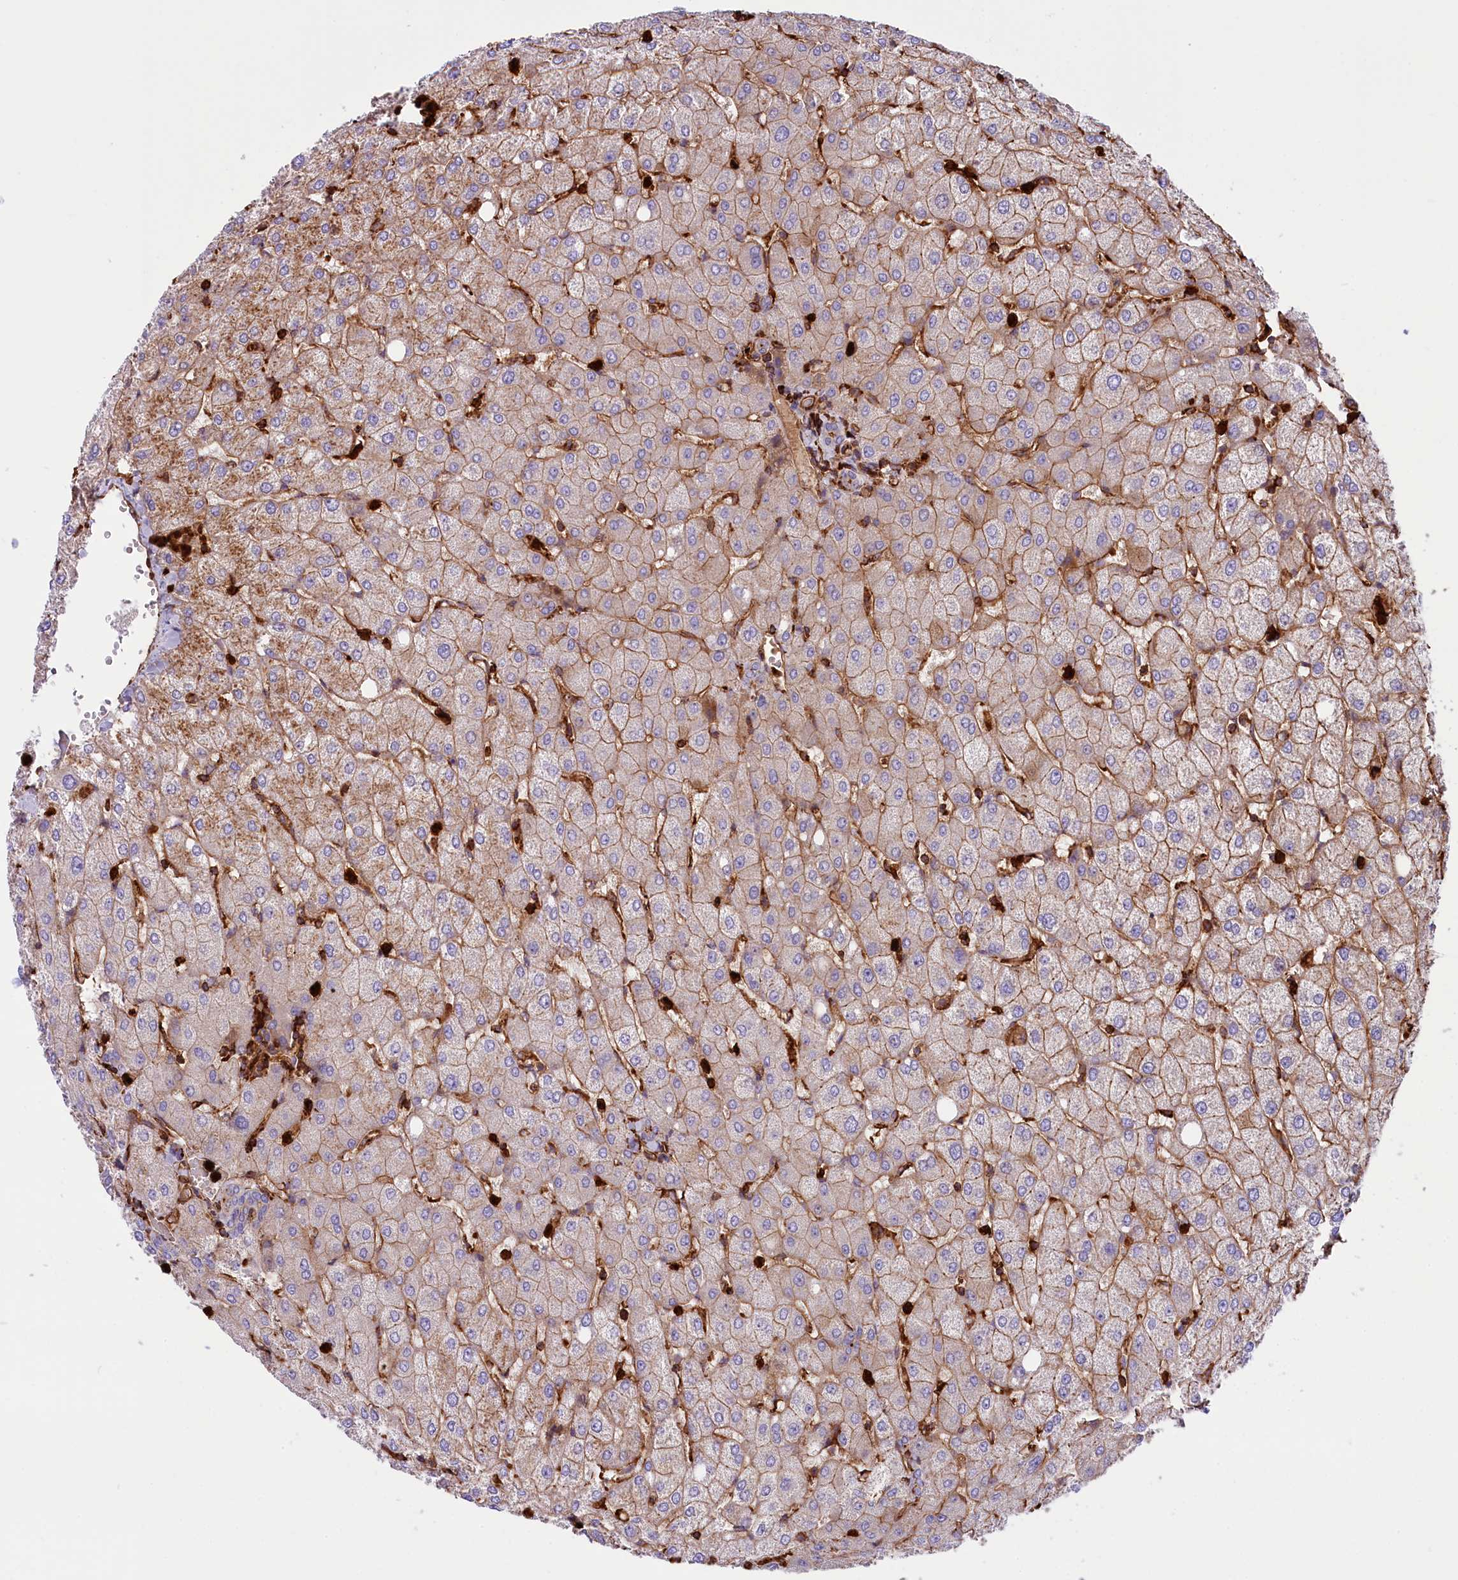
{"staining": {"intensity": "negative", "quantity": "none", "location": "none"}, "tissue": "liver", "cell_type": "Cholangiocytes", "image_type": "normal", "snomed": [{"axis": "morphology", "description": "Normal tissue, NOS"}, {"axis": "topography", "description": "Liver"}], "caption": "DAB (3,3'-diaminobenzidine) immunohistochemical staining of normal liver displays no significant expression in cholangiocytes.", "gene": "CD99L2", "patient": {"sex": "female", "age": 54}}